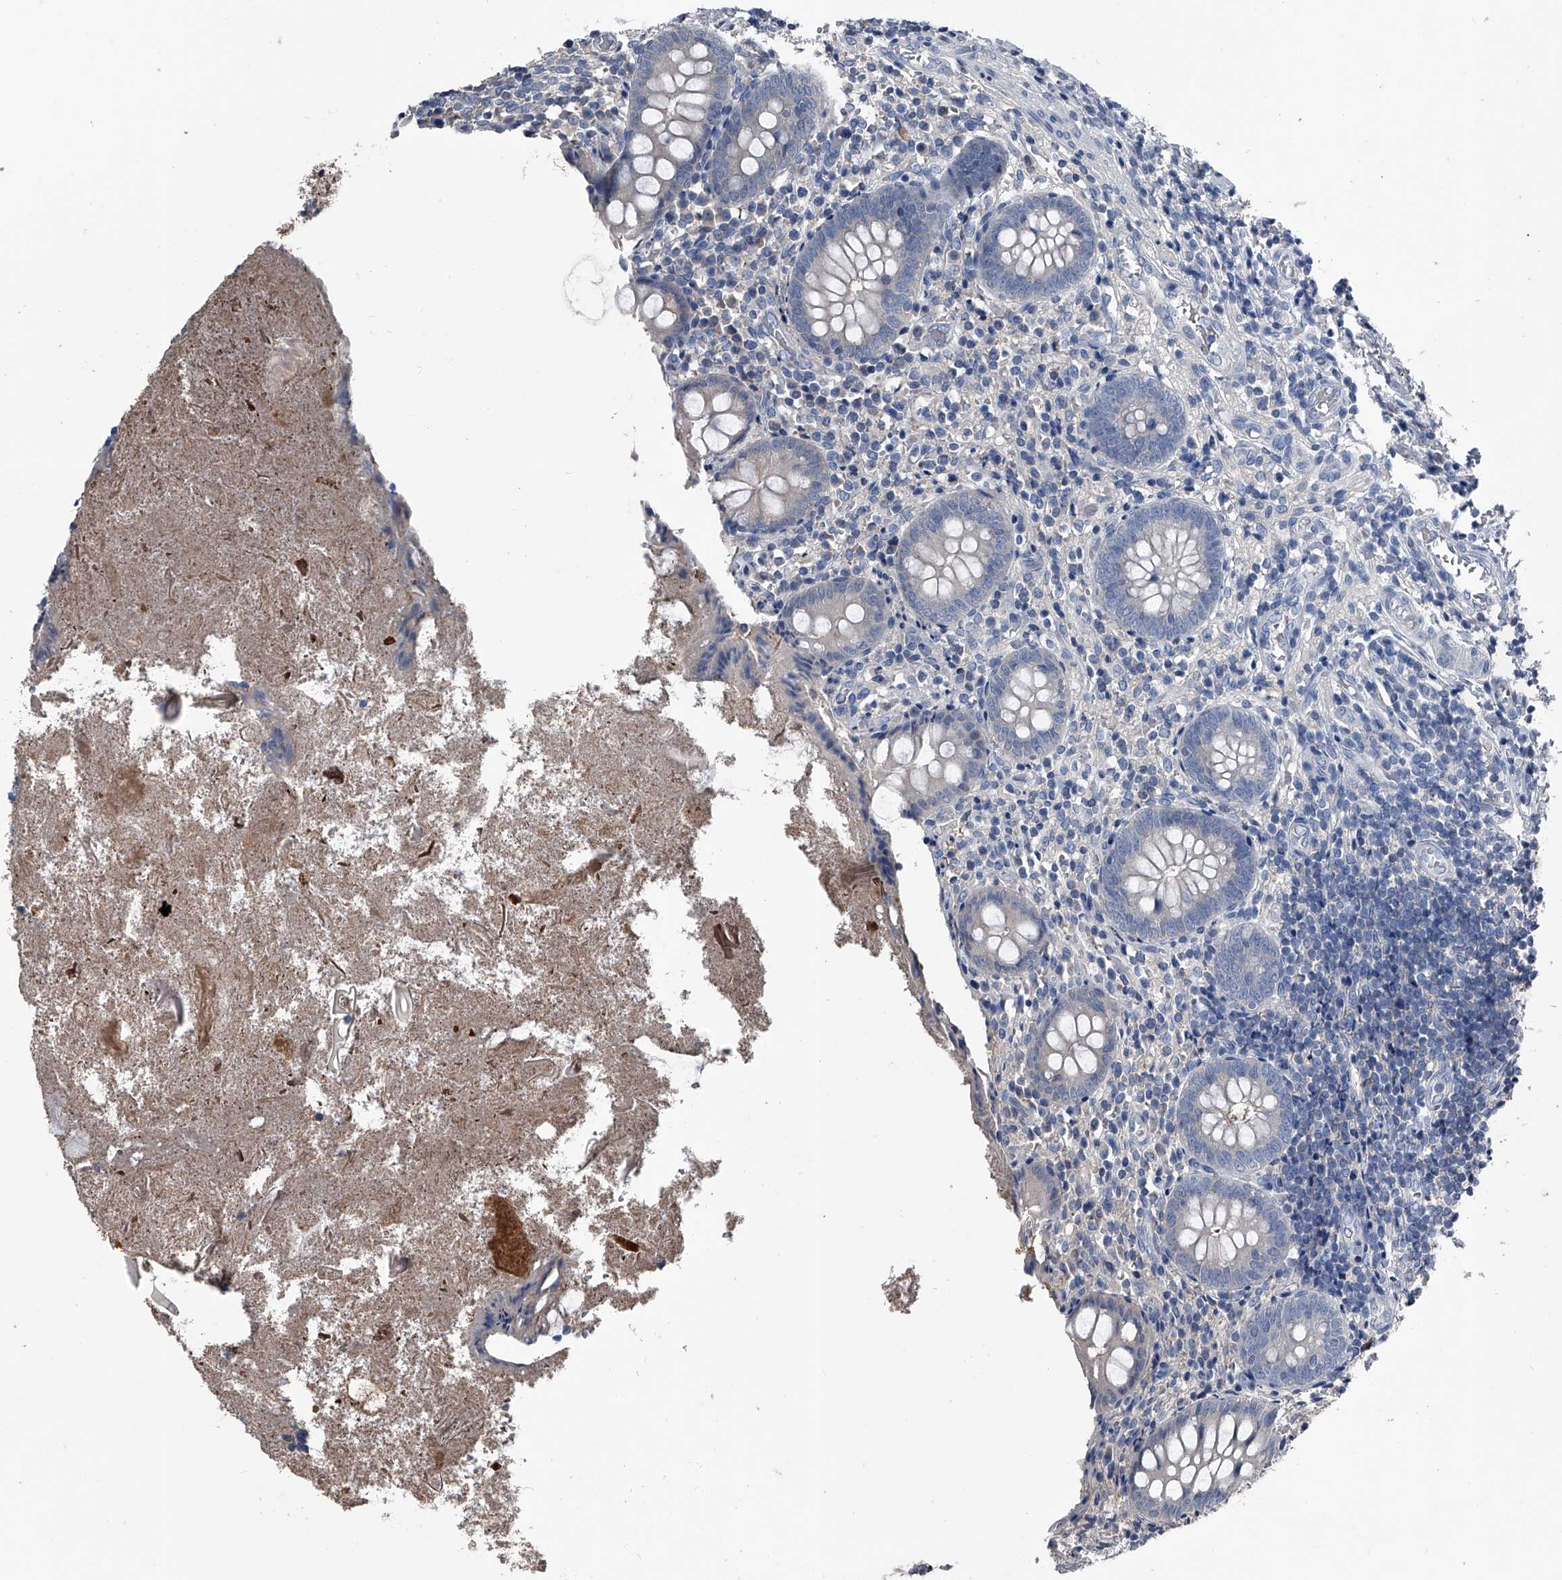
{"staining": {"intensity": "negative", "quantity": "none", "location": "none"}, "tissue": "appendix", "cell_type": "Glandular cells", "image_type": "normal", "snomed": [{"axis": "morphology", "description": "Normal tissue, NOS"}, {"axis": "topography", "description": "Appendix"}], "caption": "Immunohistochemical staining of benign appendix displays no significant staining in glandular cells.", "gene": "KIF13A", "patient": {"sex": "female", "age": 17}}